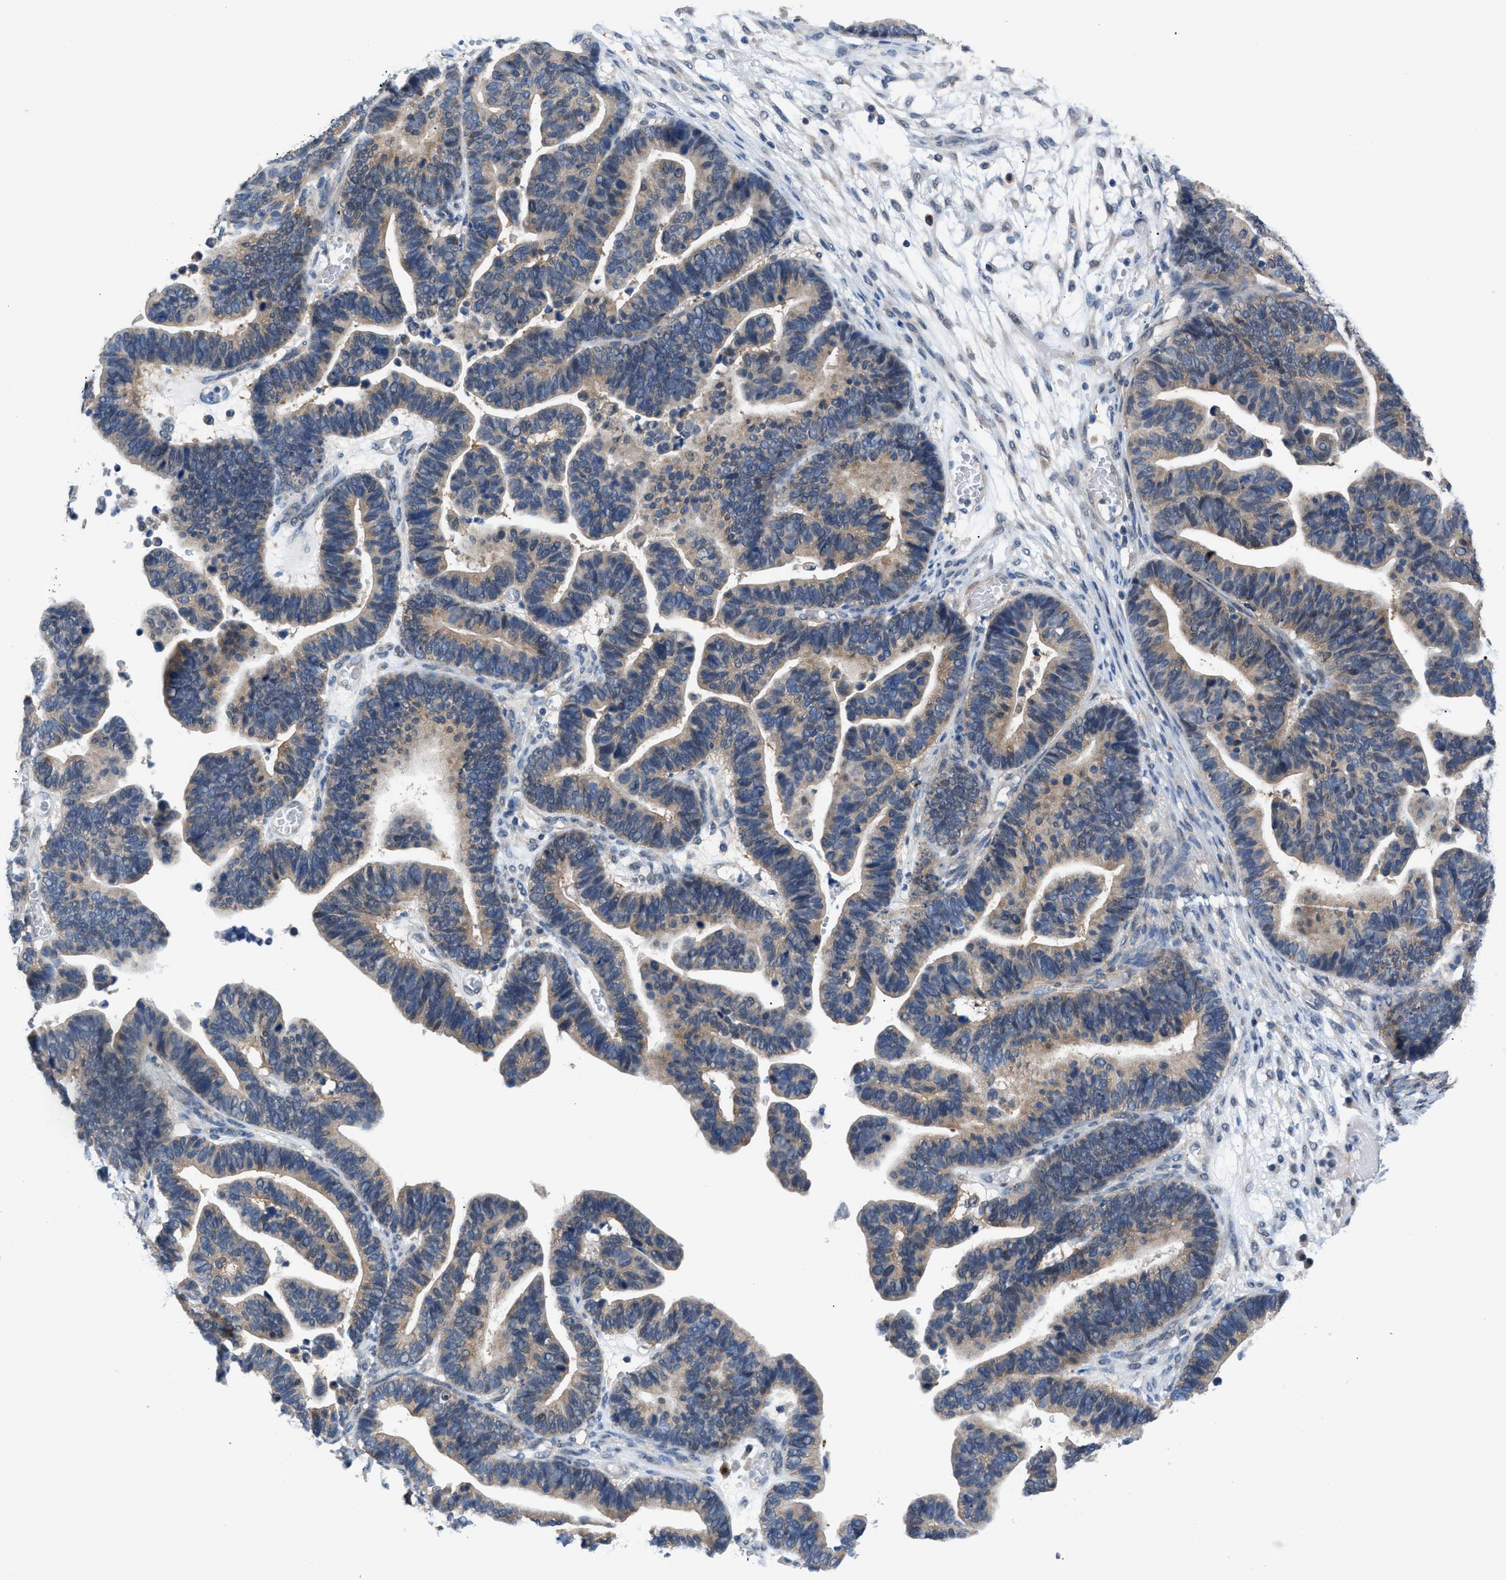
{"staining": {"intensity": "weak", "quantity": ">75%", "location": "cytoplasmic/membranous"}, "tissue": "ovarian cancer", "cell_type": "Tumor cells", "image_type": "cancer", "snomed": [{"axis": "morphology", "description": "Cystadenocarcinoma, serous, NOS"}, {"axis": "topography", "description": "Ovary"}], "caption": "A high-resolution image shows immunohistochemistry staining of ovarian cancer, which demonstrates weak cytoplasmic/membranous staining in approximately >75% of tumor cells. Nuclei are stained in blue.", "gene": "TMEM45B", "patient": {"sex": "female", "age": 56}}